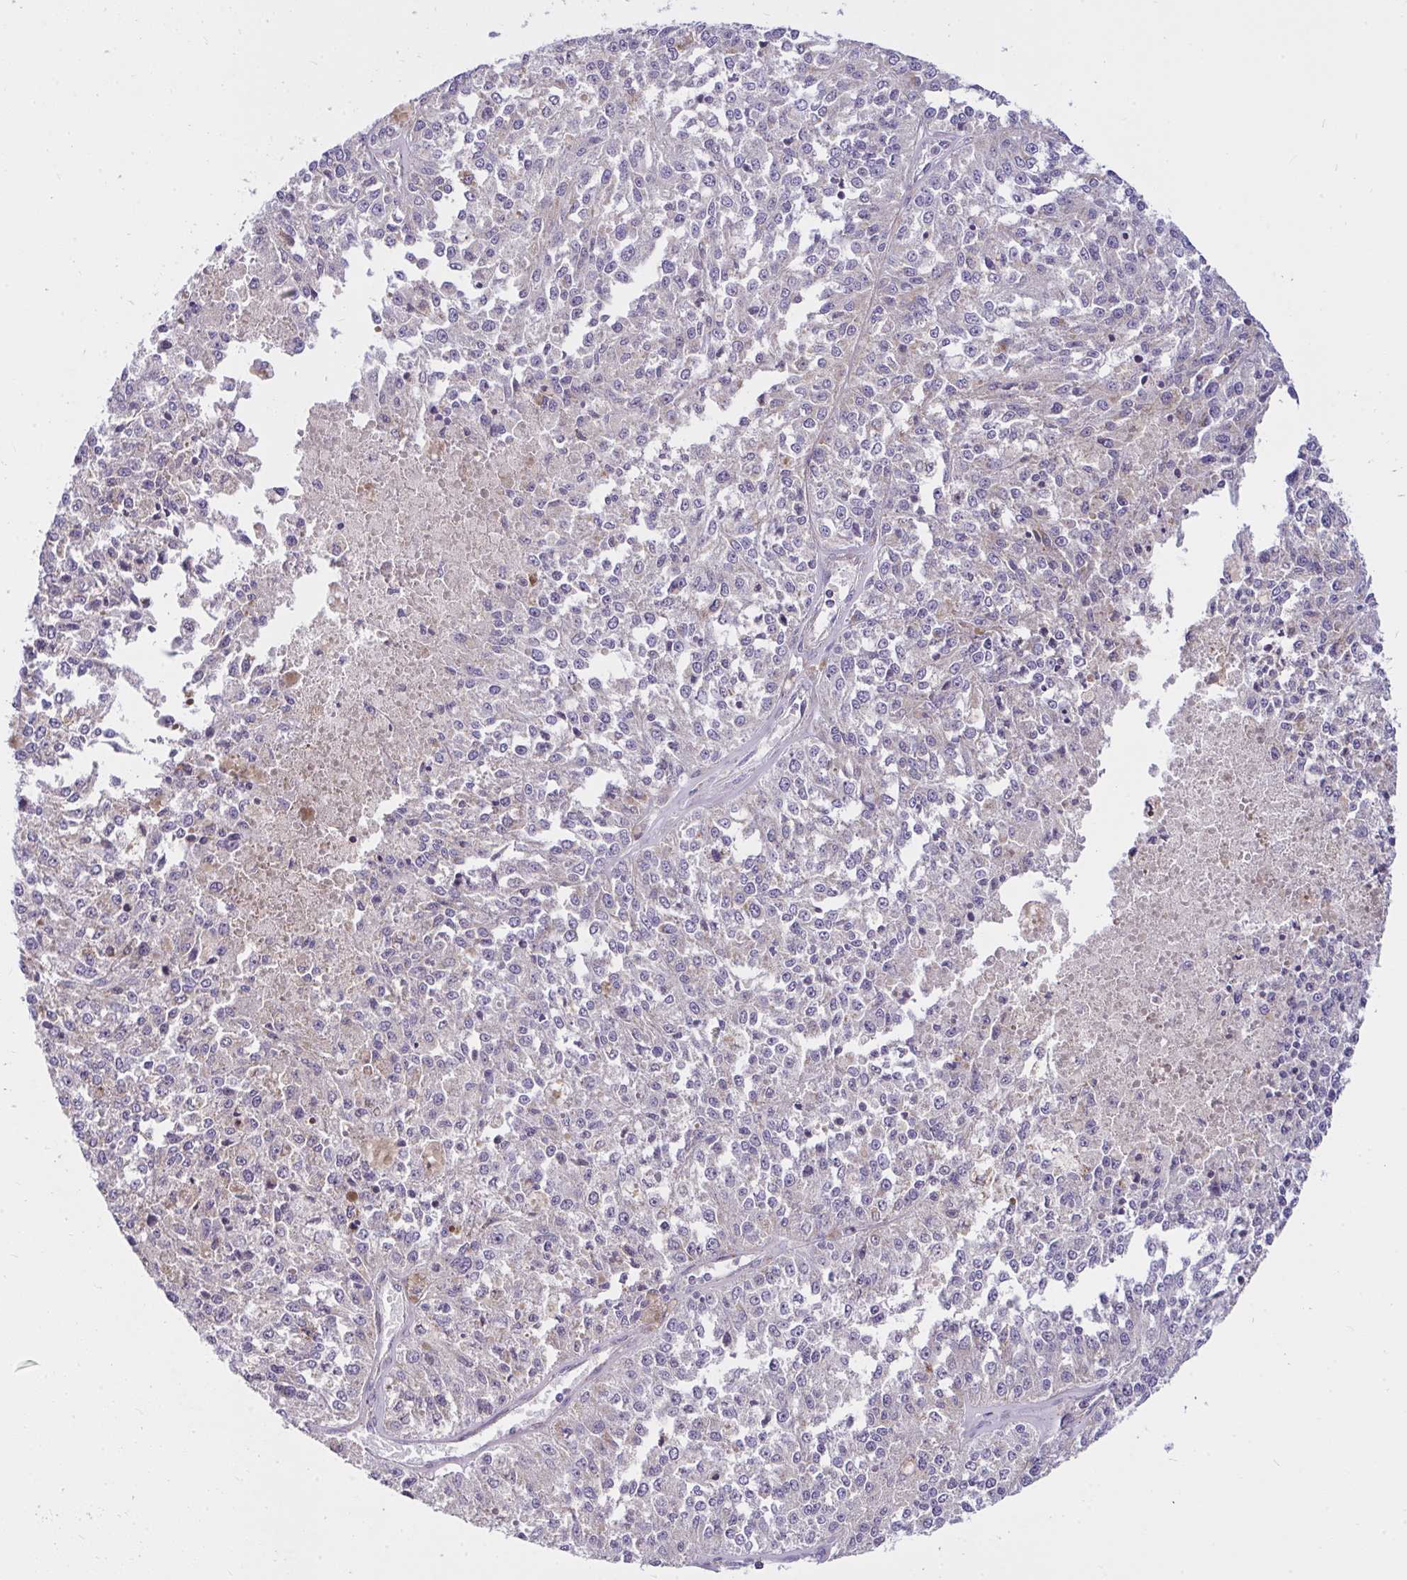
{"staining": {"intensity": "negative", "quantity": "none", "location": "none"}, "tissue": "melanoma", "cell_type": "Tumor cells", "image_type": "cancer", "snomed": [{"axis": "morphology", "description": "Malignant melanoma, Metastatic site"}, {"axis": "topography", "description": "Lymph node"}], "caption": "This micrograph is of melanoma stained with immunohistochemistry to label a protein in brown with the nuclei are counter-stained blue. There is no positivity in tumor cells.", "gene": "CEP63", "patient": {"sex": "female", "age": 64}}